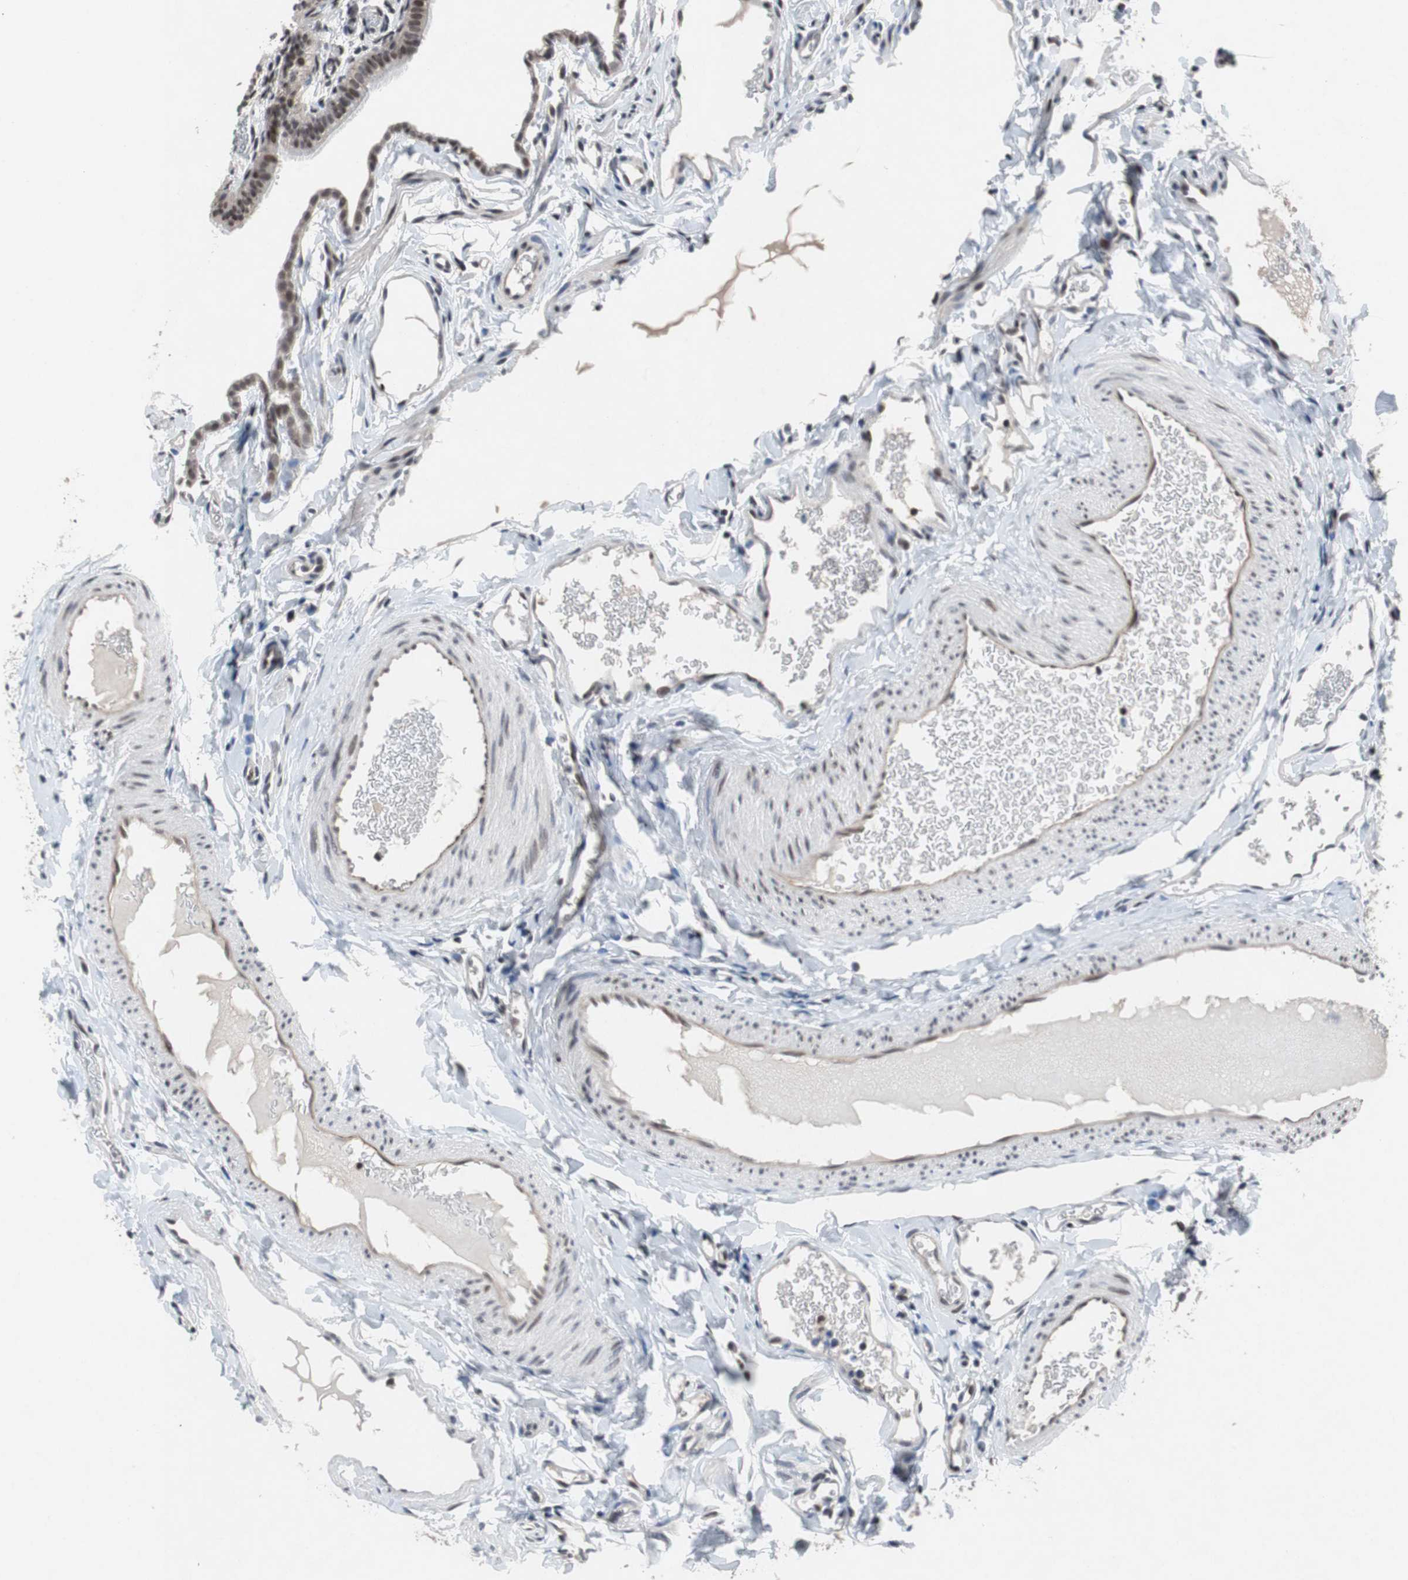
{"staining": {"intensity": "moderate", "quantity": ">75%", "location": "cytoplasmic/membranous"}, "tissue": "fallopian tube", "cell_type": "Glandular cells", "image_type": "normal", "snomed": [{"axis": "morphology", "description": "Normal tissue, NOS"}, {"axis": "topography", "description": "Fallopian tube"}, {"axis": "topography", "description": "Placenta"}], "caption": "IHC histopathology image of unremarkable fallopian tube stained for a protein (brown), which displays medium levels of moderate cytoplasmic/membranous positivity in approximately >75% of glandular cells.", "gene": "TP63", "patient": {"sex": "female", "age": 34}}